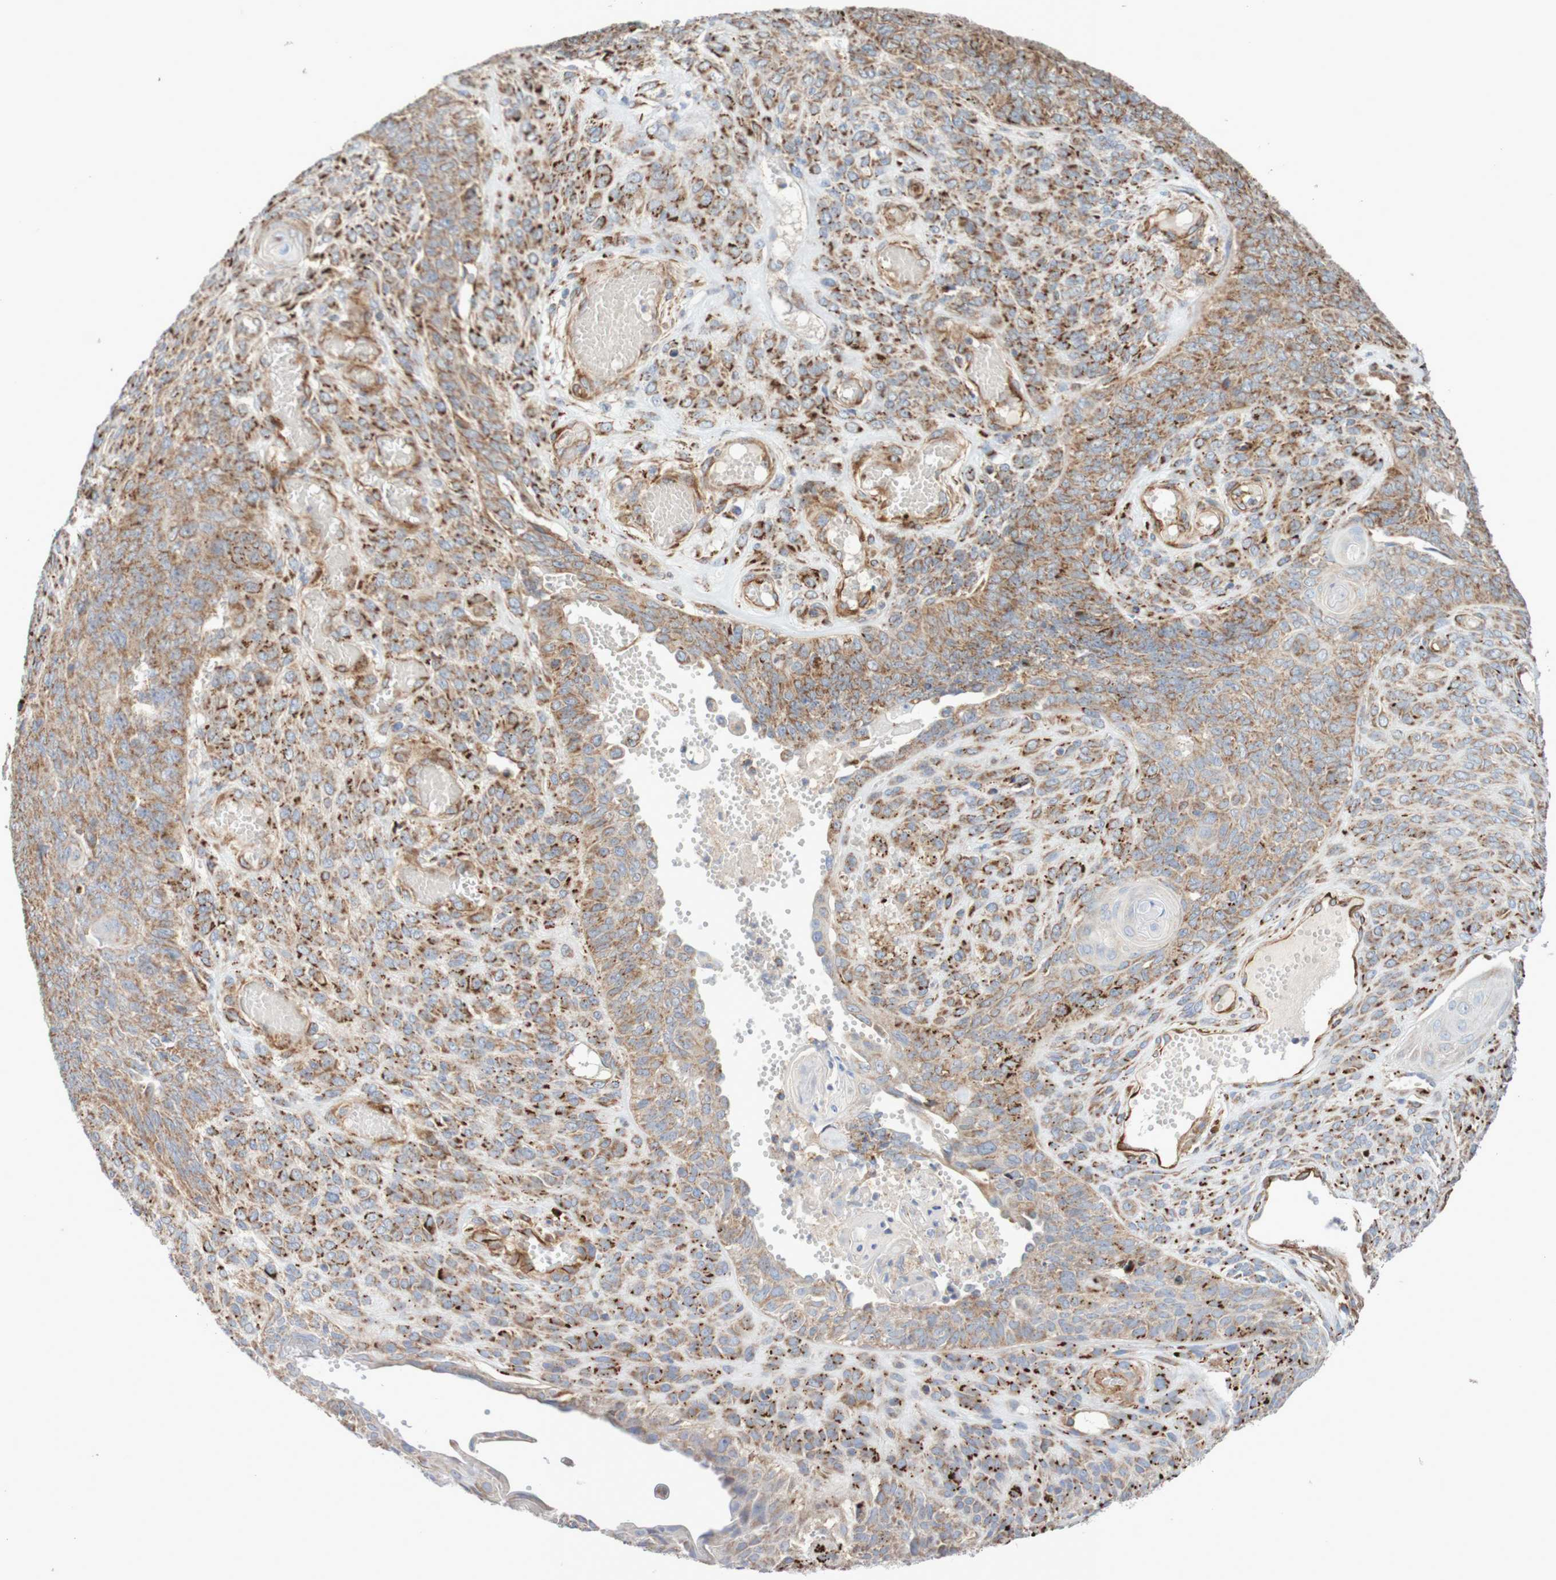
{"staining": {"intensity": "moderate", "quantity": ">75%", "location": "cytoplasmic/membranous"}, "tissue": "endometrial cancer", "cell_type": "Tumor cells", "image_type": "cancer", "snomed": [{"axis": "morphology", "description": "Adenocarcinoma, NOS"}, {"axis": "topography", "description": "Endometrium"}], "caption": "Immunohistochemistry staining of endometrial cancer (adenocarcinoma), which reveals medium levels of moderate cytoplasmic/membranous staining in about >75% of tumor cells indicating moderate cytoplasmic/membranous protein positivity. The staining was performed using DAB (3,3'-diaminobenzidine) (brown) for protein detection and nuclei were counterstained in hematoxylin (blue).", "gene": "MMEL1", "patient": {"sex": "female", "age": 32}}